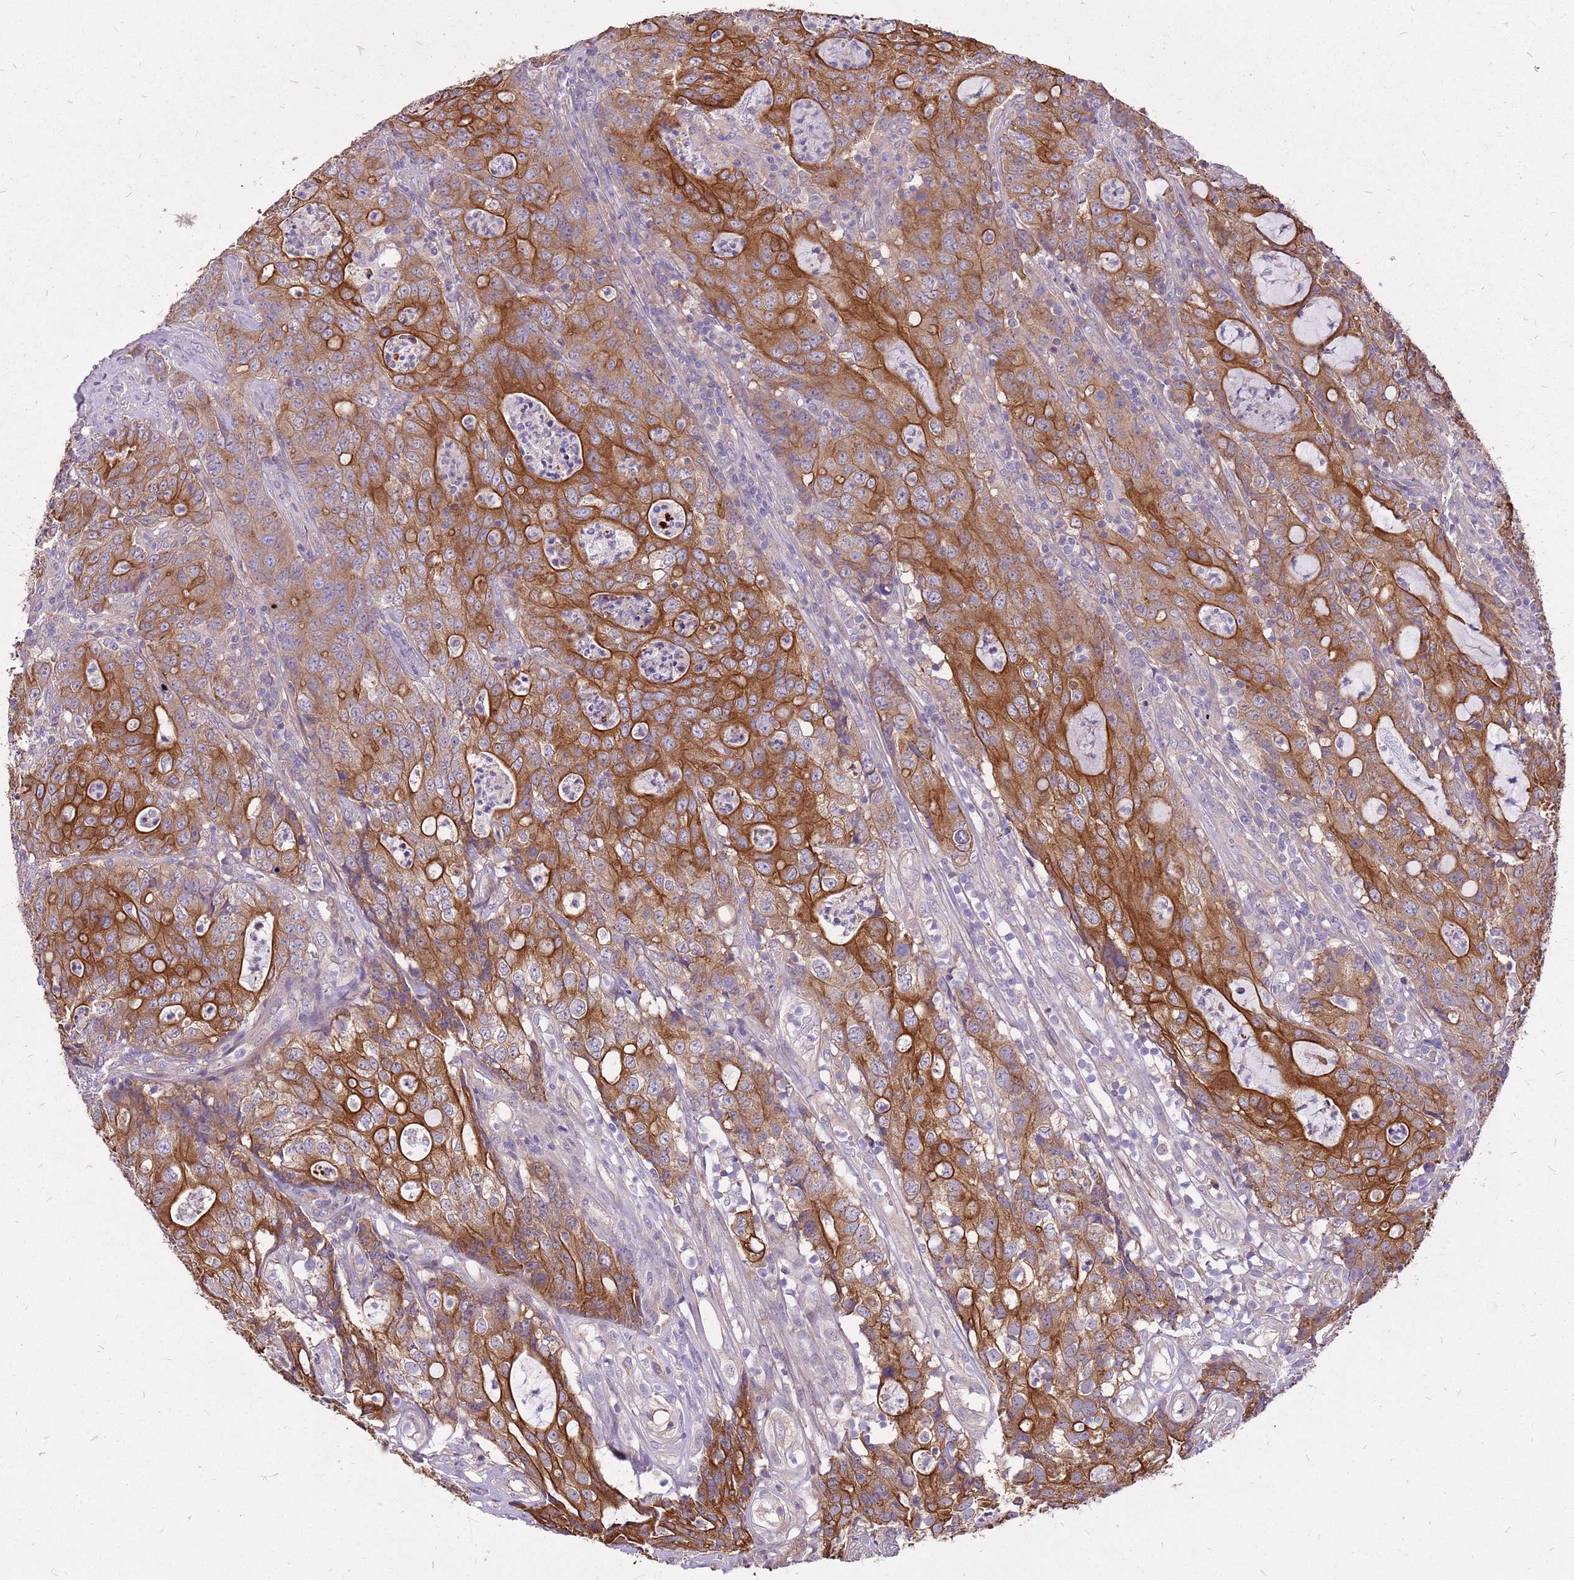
{"staining": {"intensity": "strong", "quantity": ">75%", "location": "cytoplasmic/membranous"}, "tissue": "colorectal cancer", "cell_type": "Tumor cells", "image_type": "cancer", "snomed": [{"axis": "morphology", "description": "Adenocarcinoma, NOS"}, {"axis": "topography", "description": "Colon"}], "caption": "Immunohistochemistry (IHC) (DAB (3,3'-diaminobenzidine)) staining of adenocarcinoma (colorectal) shows strong cytoplasmic/membranous protein staining in approximately >75% of tumor cells.", "gene": "WASHC4", "patient": {"sex": "male", "age": 83}}